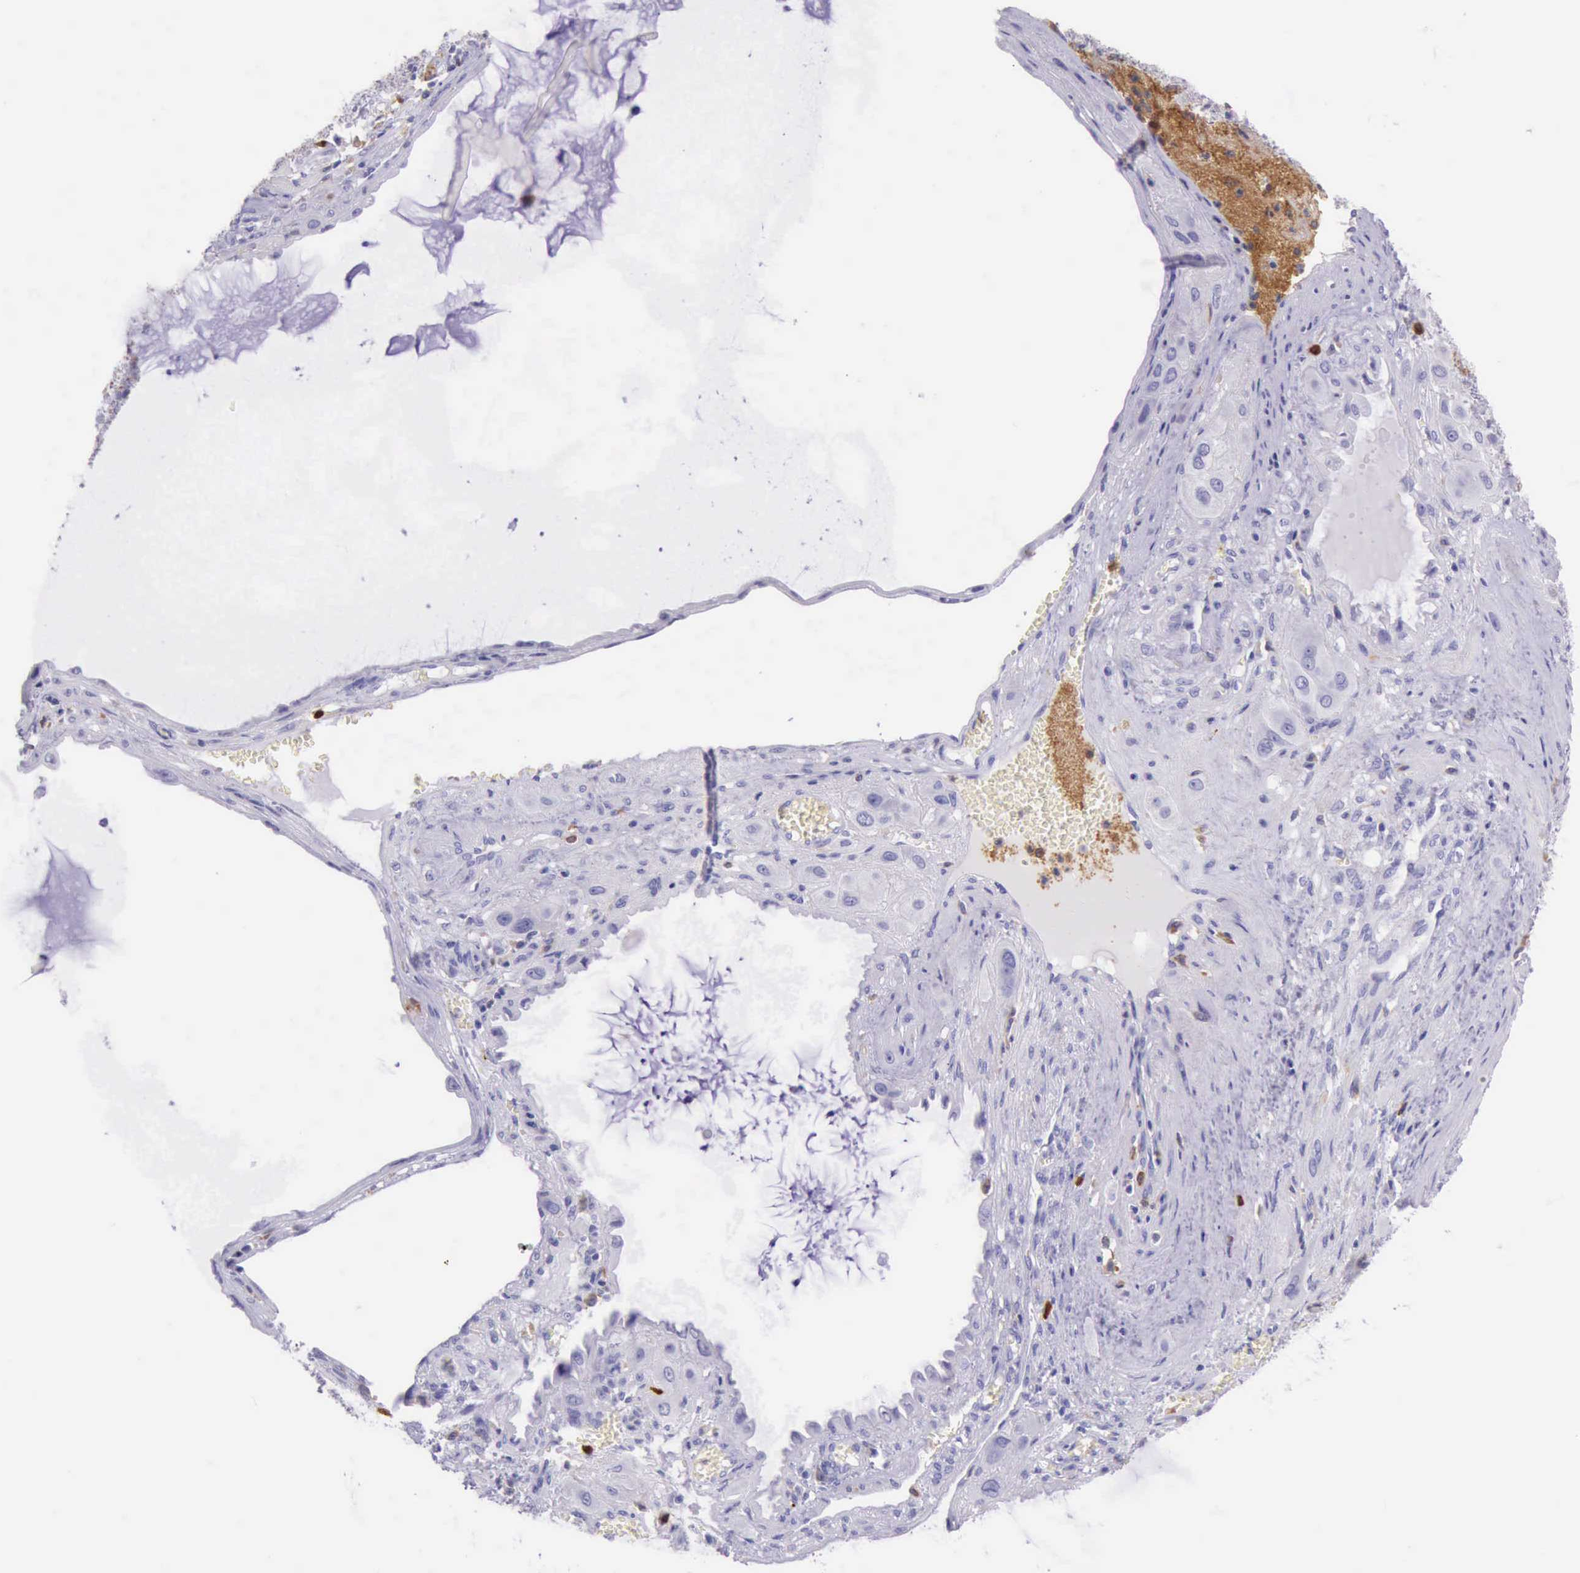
{"staining": {"intensity": "negative", "quantity": "none", "location": "none"}, "tissue": "cervical cancer", "cell_type": "Tumor cells", "image_type": "cancer", "snomed": [{"axis": "morphology", "description": "Squamous cell carcinoma, NOS"}, {"axis": "topography", "description": "Cervix"}], "caption": "This is an IHC histopathology image of squamous cell carcinoma (cervical). There is no staining in tumor cells.", "gene": "BTK", "patient": {"sex": "female", "age": 34}}